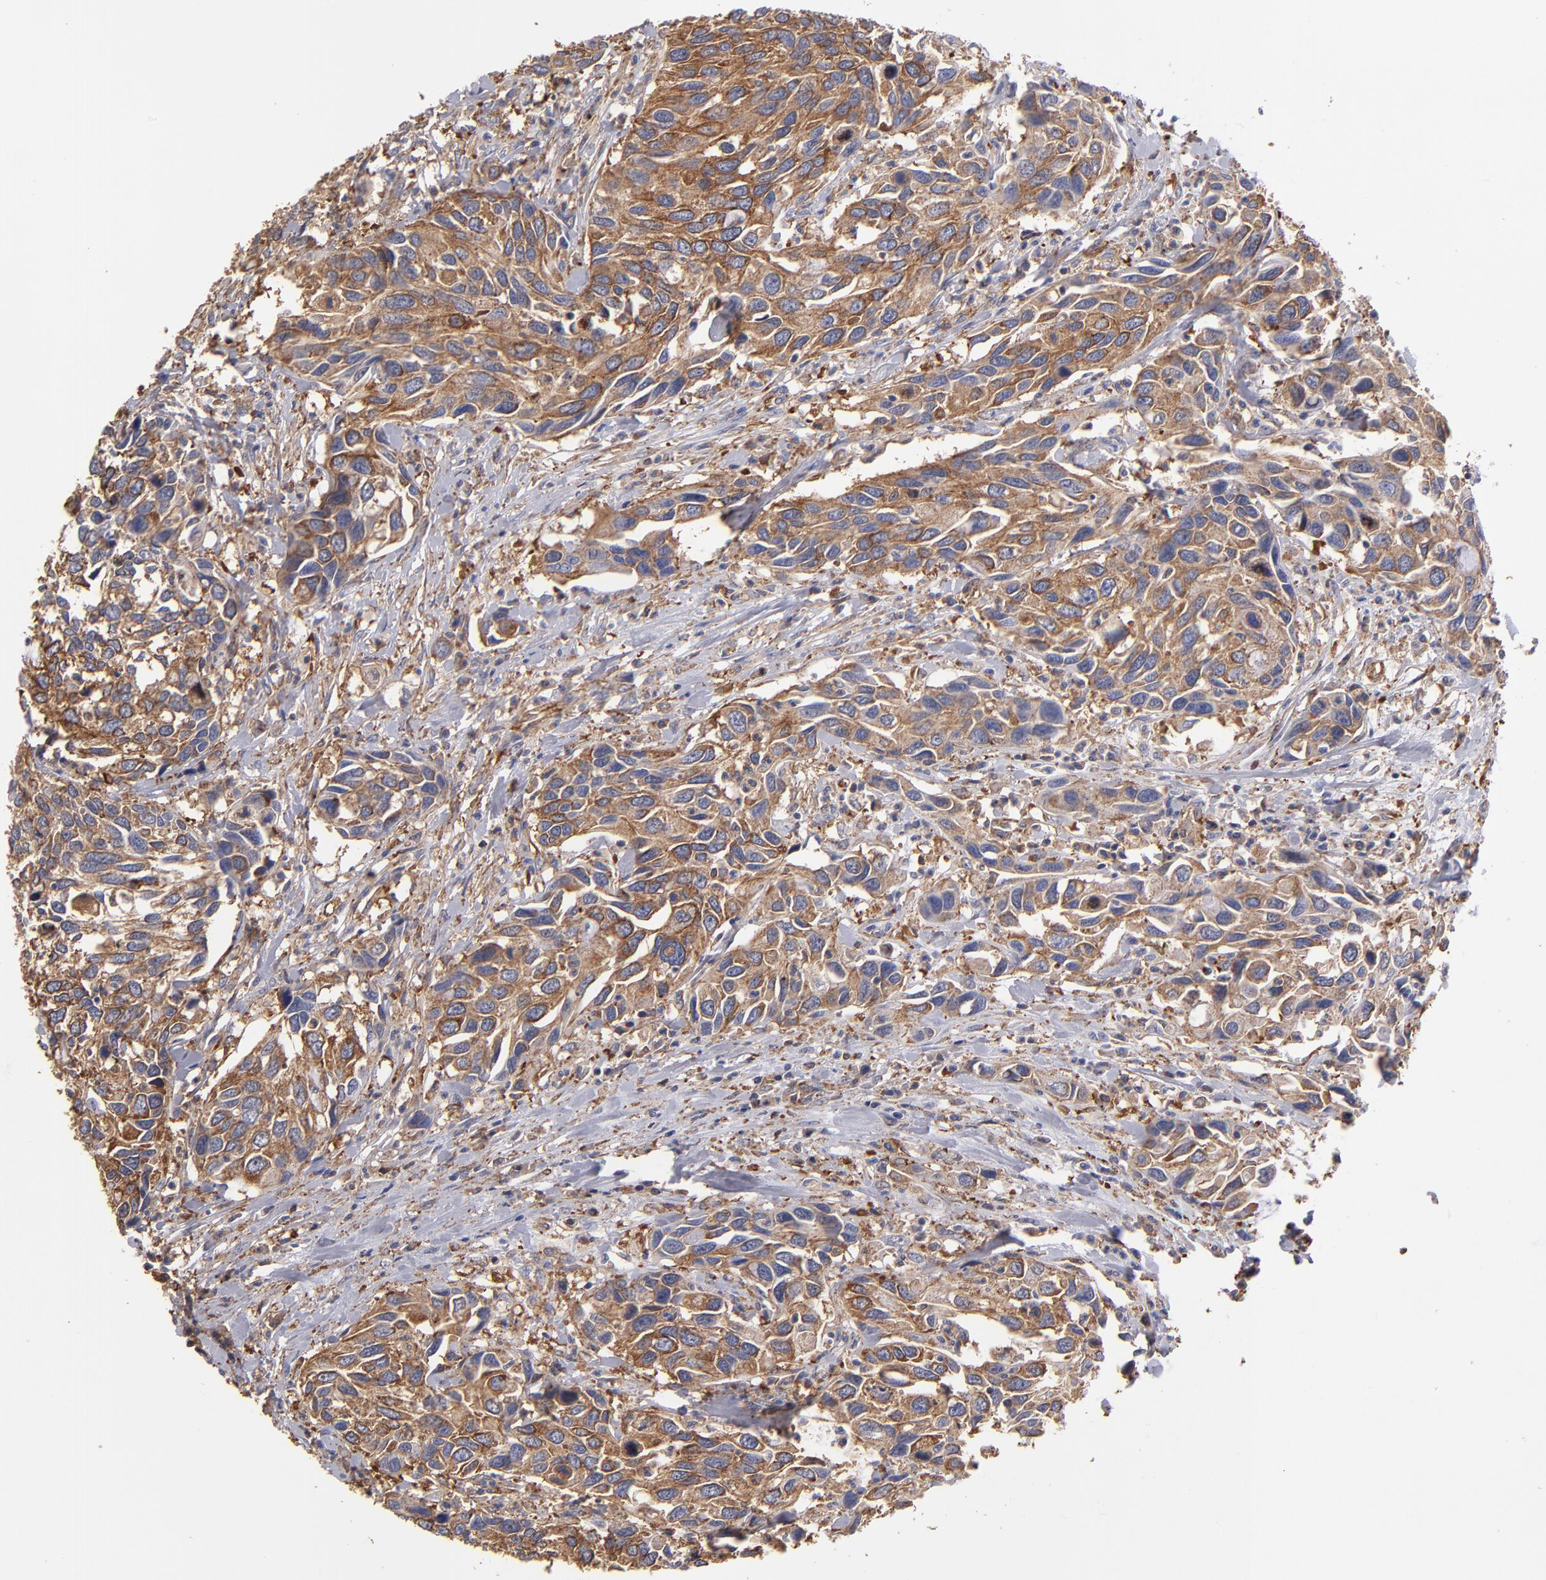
{"staining": {"intensity": "strong", "quantity": ">75%", "location": "cytoplasmic/membranous"}, "tissue": "urothelial cancer", "cell_type": "Tumor cells", "image_type": "cancer", "snomed": [{"axis": "morphology", "description": "Urothelial carcinoma, High grade"}, {"axis": "topography", "description": "Urinary bladder"}], "caption": "Immunohistochemical staining of urothelial cancer displays high levels of strong cytoplasmic/membranous positivity in about >75% of tumor cells.", "gene": "MVP", "patient": {"sex": "male", "age": 66}}